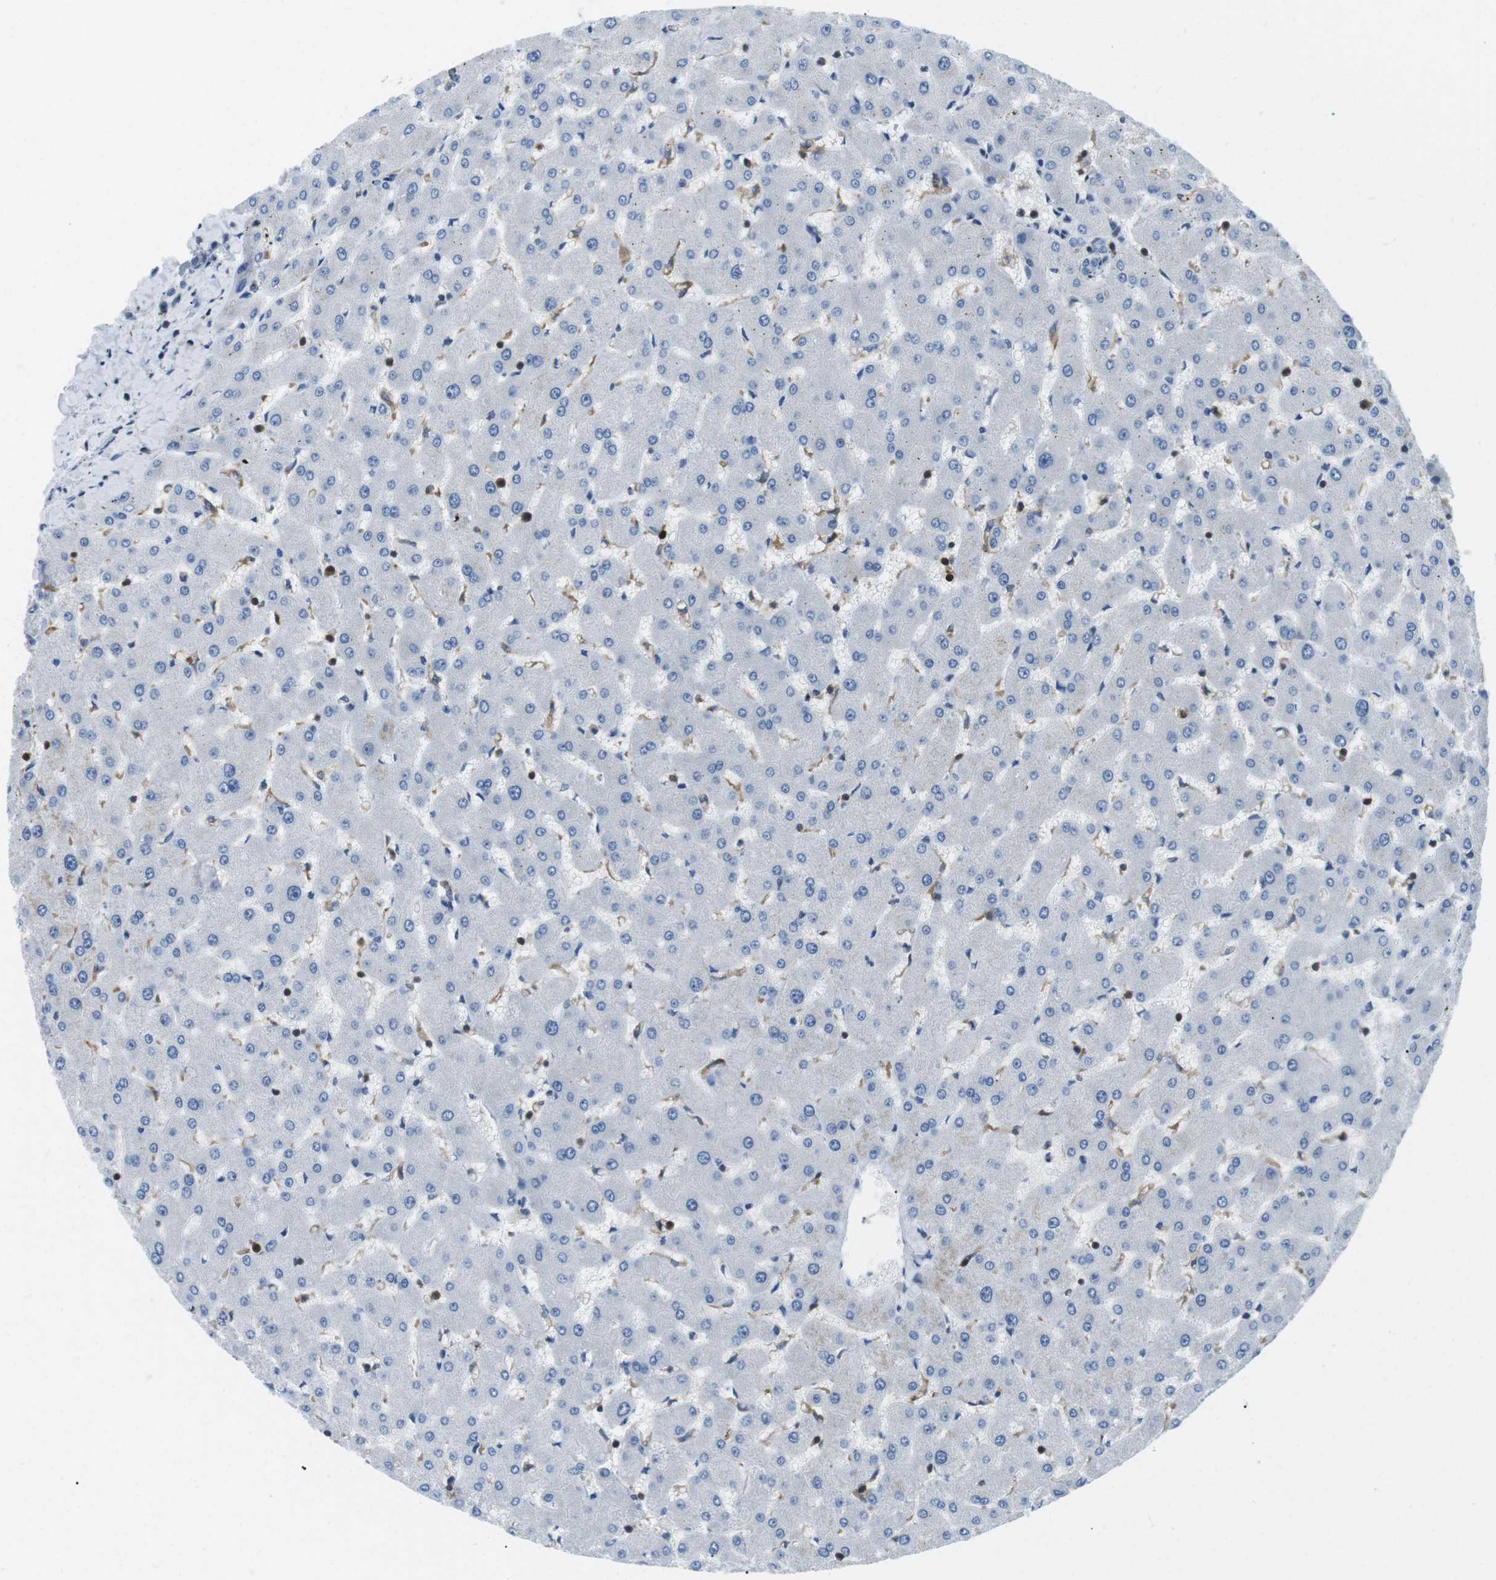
{"staining": {"intensity": "negative", "quantity": "none", "location": "none"}, "tissue": "liver", "cell_type": "Cholangiocytes", "image_type": "normal", "snomed": [{"axis": "morphology", "description": "Normal tissue, NOS"}, {"axis": "topography", "description": "Liver"}], "caption": "IHC of benign human liver reveals no expression in cholangiocytes. (IHC, brightfield microscopy, high magnification).", "gene": "STK10", "patient": {"sex": "female", "age": 63}}